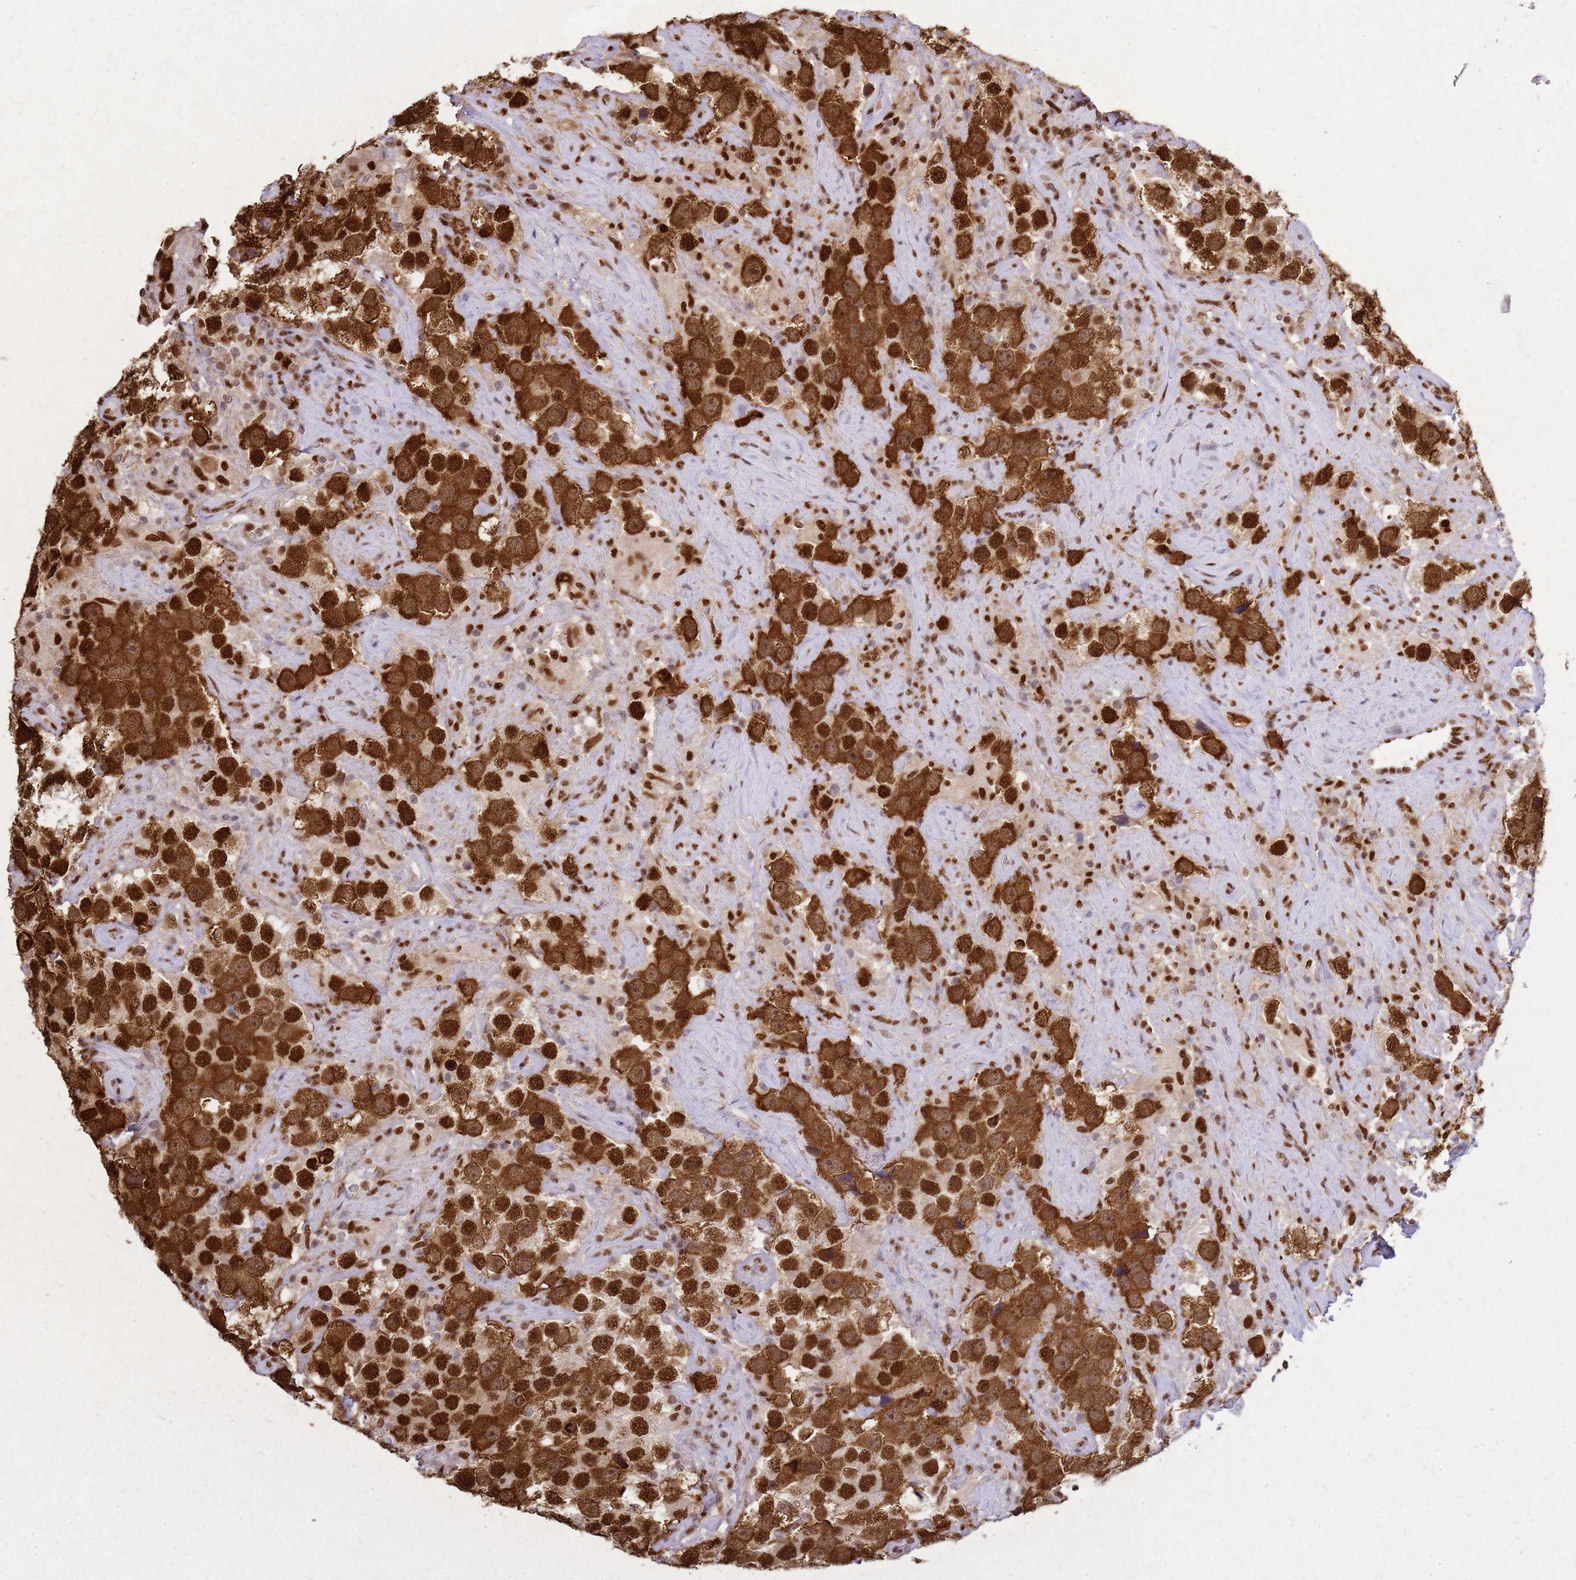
{"staining": {"intensity": "strong", "quantity": ">75%", "location": "cytoplasmic/membranous,nuclear"}, "tissue": "testis cancer", "cell_type": "Tumor cells", "image_type": "cancer", "snomed": [{"axis": "morphology", "description": "Seminoma, NOS"}, {"axis": "topography", "description": "Testis"}], "caption": "A high amount of strong cytoplasmic/membranous and nuclear positivity is appreciated in approximately >75% of tumor cells in seminoma (testis) tissue.", "gene": "APEX1", "patient": {"sex": "male", "age": 49}}